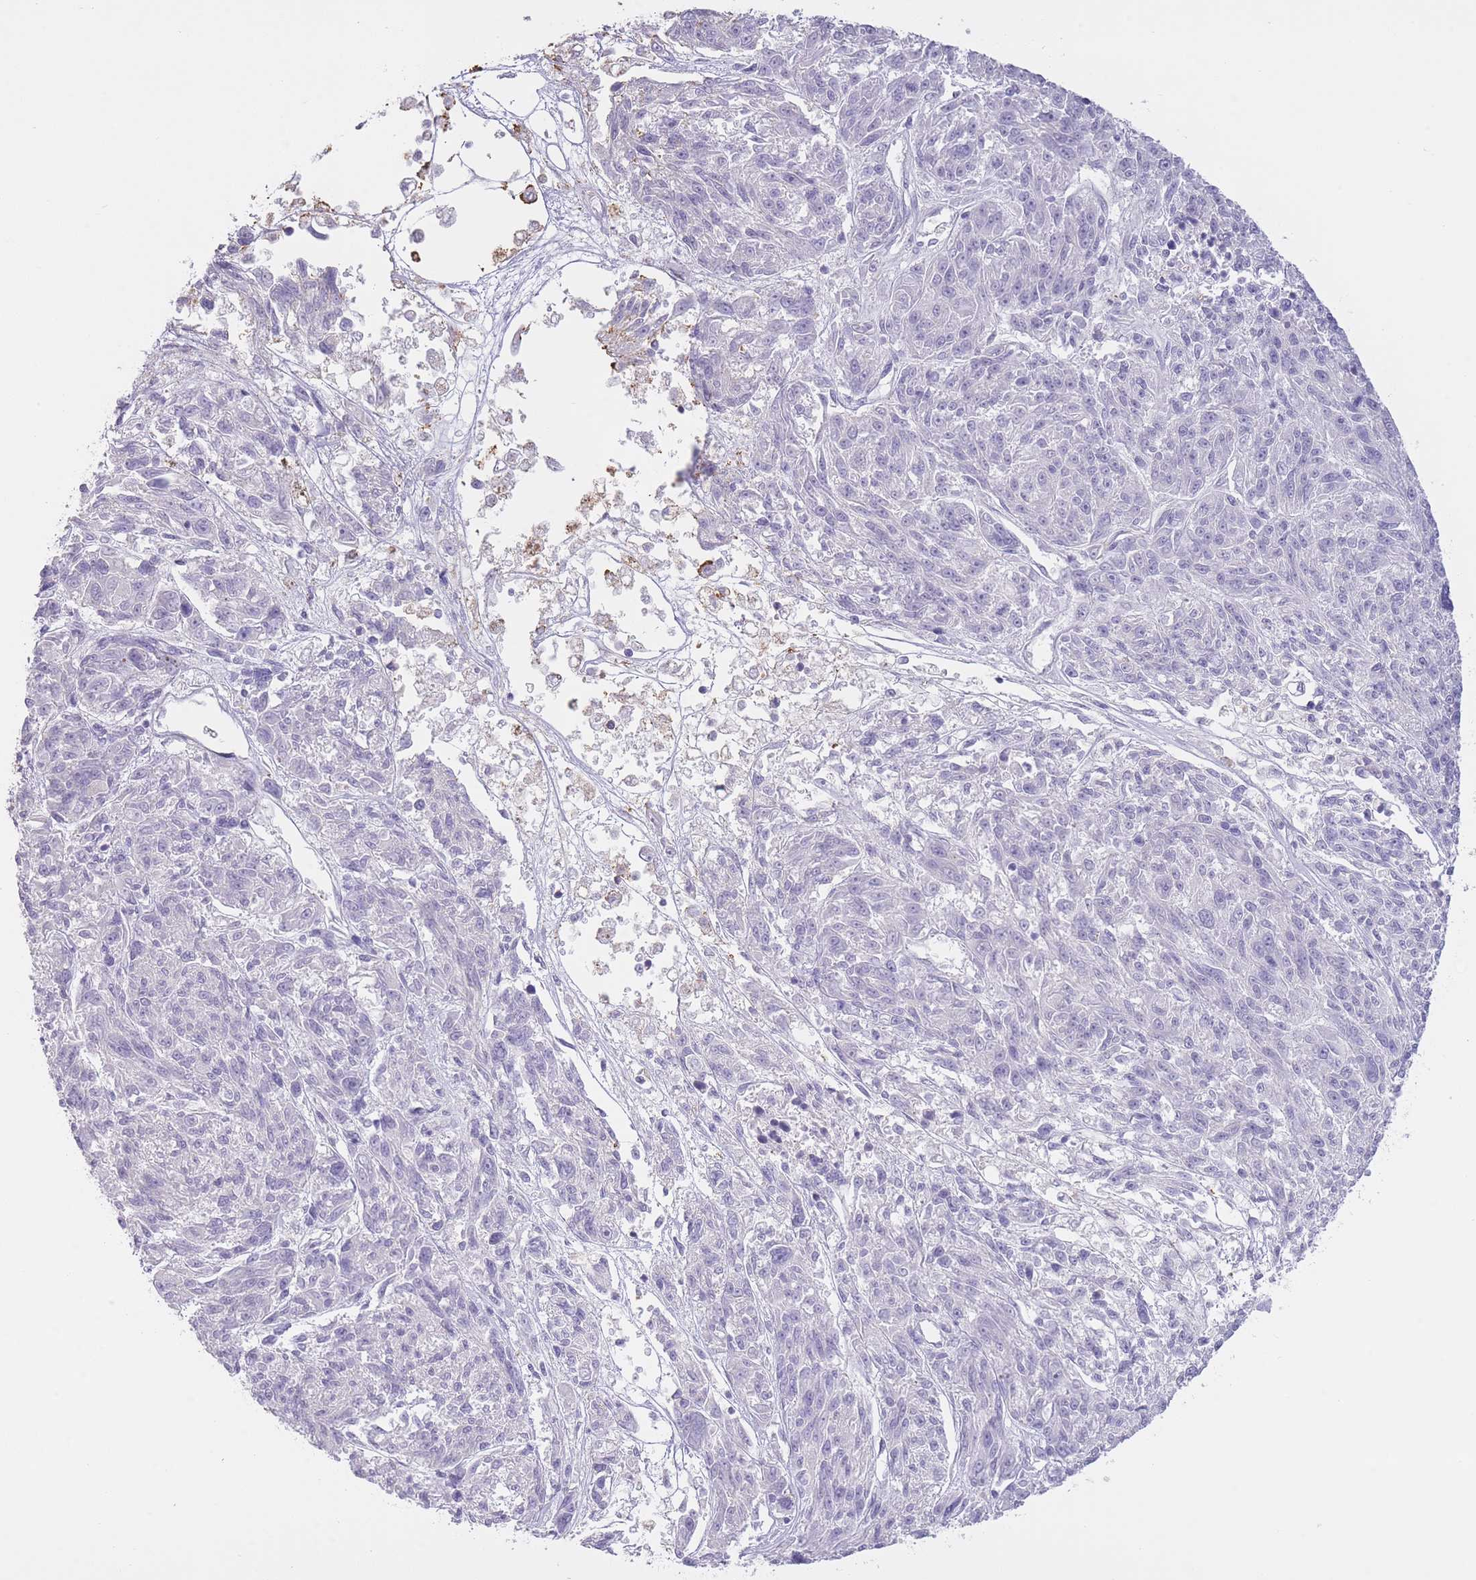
{"staining": {"intensity": "negative", "quantity": "none", "location": "none"}, "tissue": "melanoma", "cell_type": "Tumor cells", "image_type": "cancer", "snomed": [{"axis": "morphology", "description": "Malignant melanoma, NOS"}, {"axis": "topography", "description": "Skin"}], "caption": "The histopathology image shows no staining of tumor cells in melanoma.", "gene": "AP3S2", "patient": {"sex": "male", "age": 53}}